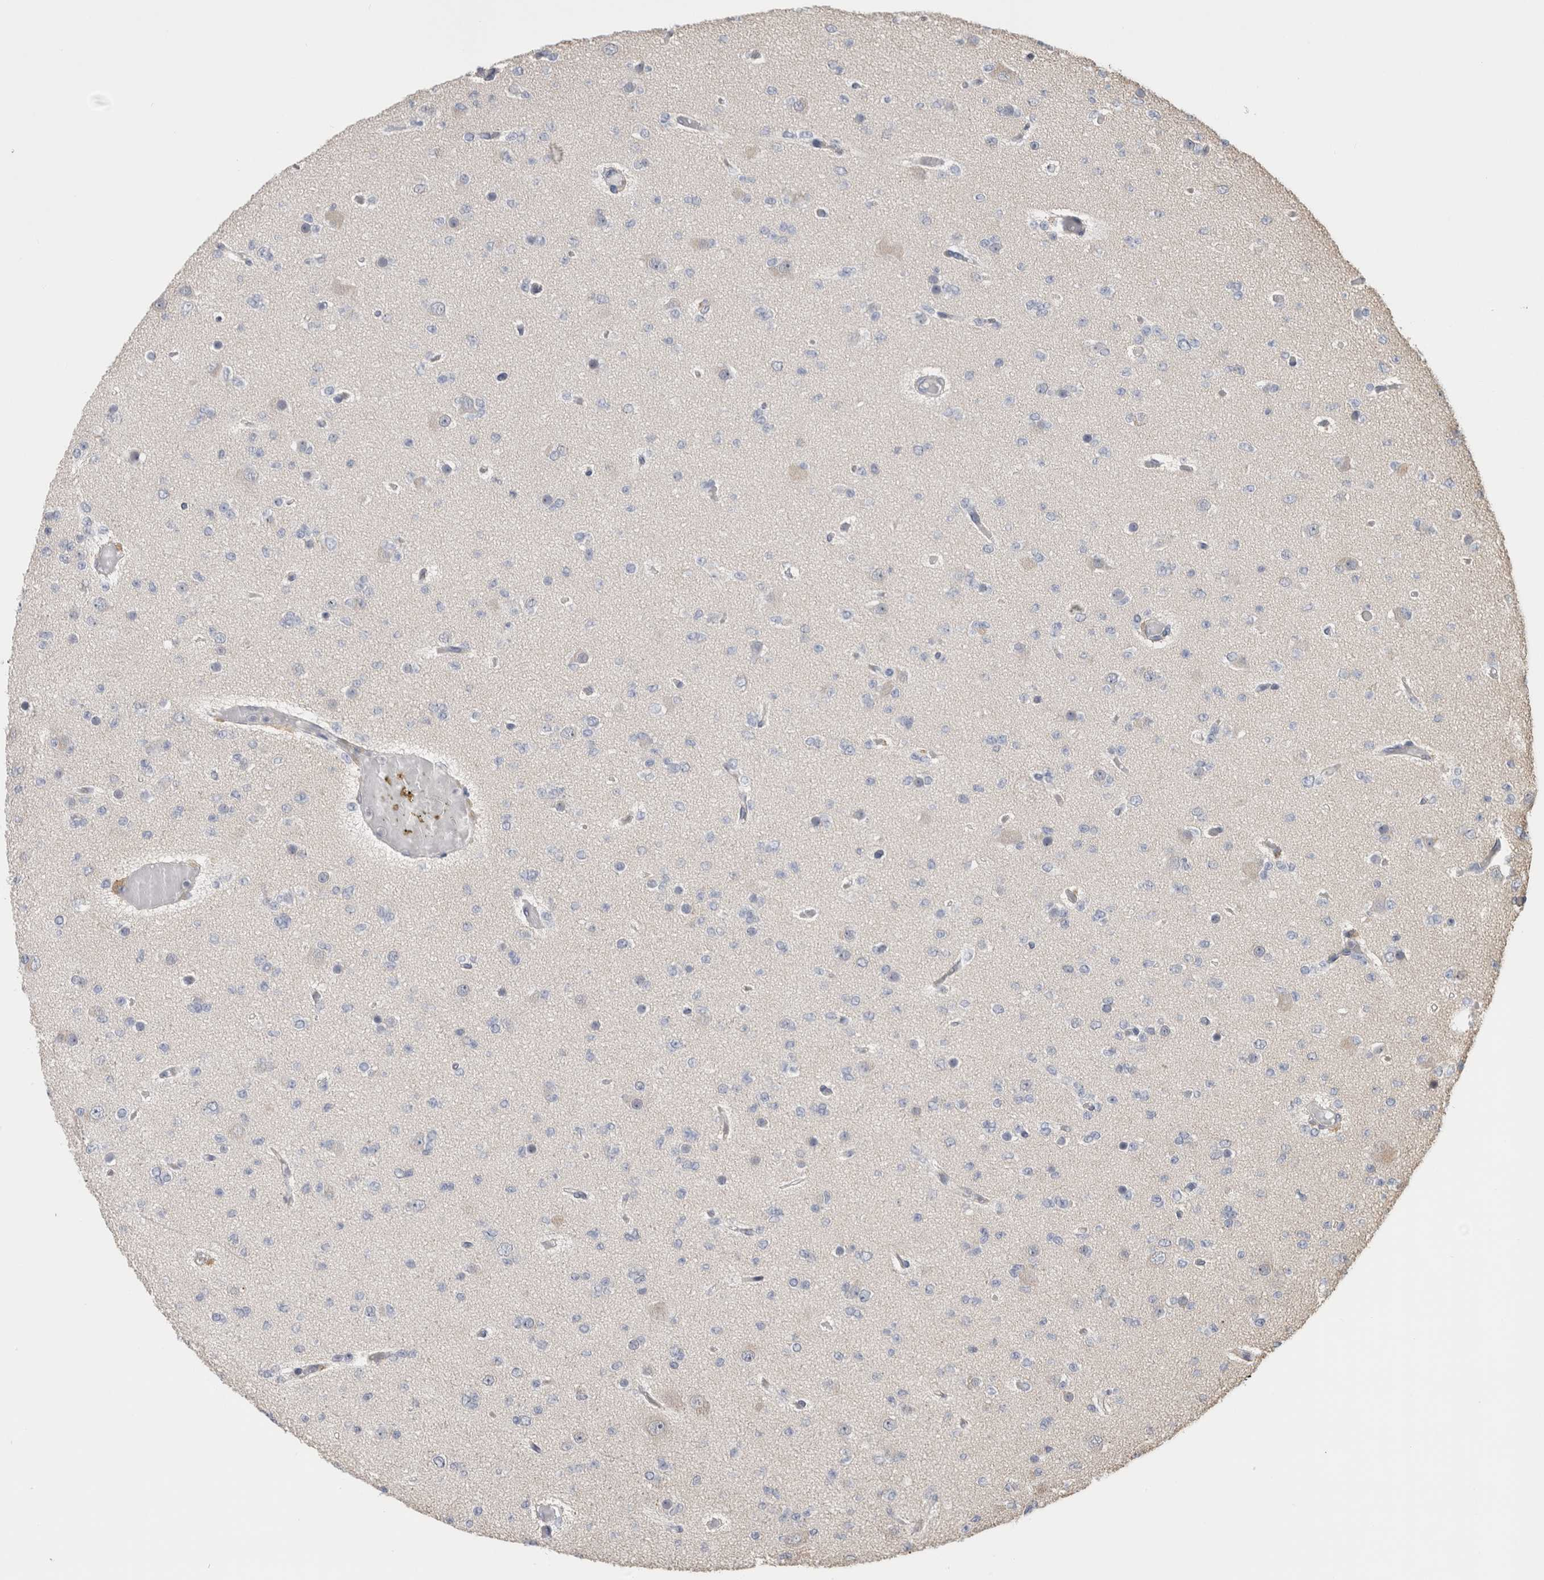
{"staining": {"intensity": "negative", "quantity": "none", "location": "none"}, "tissue": "glioma", "cell_type": "Tumor cells", "image_type": "cancer", "snomed": [{"axis": "morphology", "description": "Glioma, malignant, Low grade"}, {"axis": "topography", "description": "Brain"}], "caption": "Protein analysis of malignant glioma (low-grade) reveals no significant positivity in tumor cells.", "gene": "CLIP1", "patient": {"sex": "female", "age": 22}}